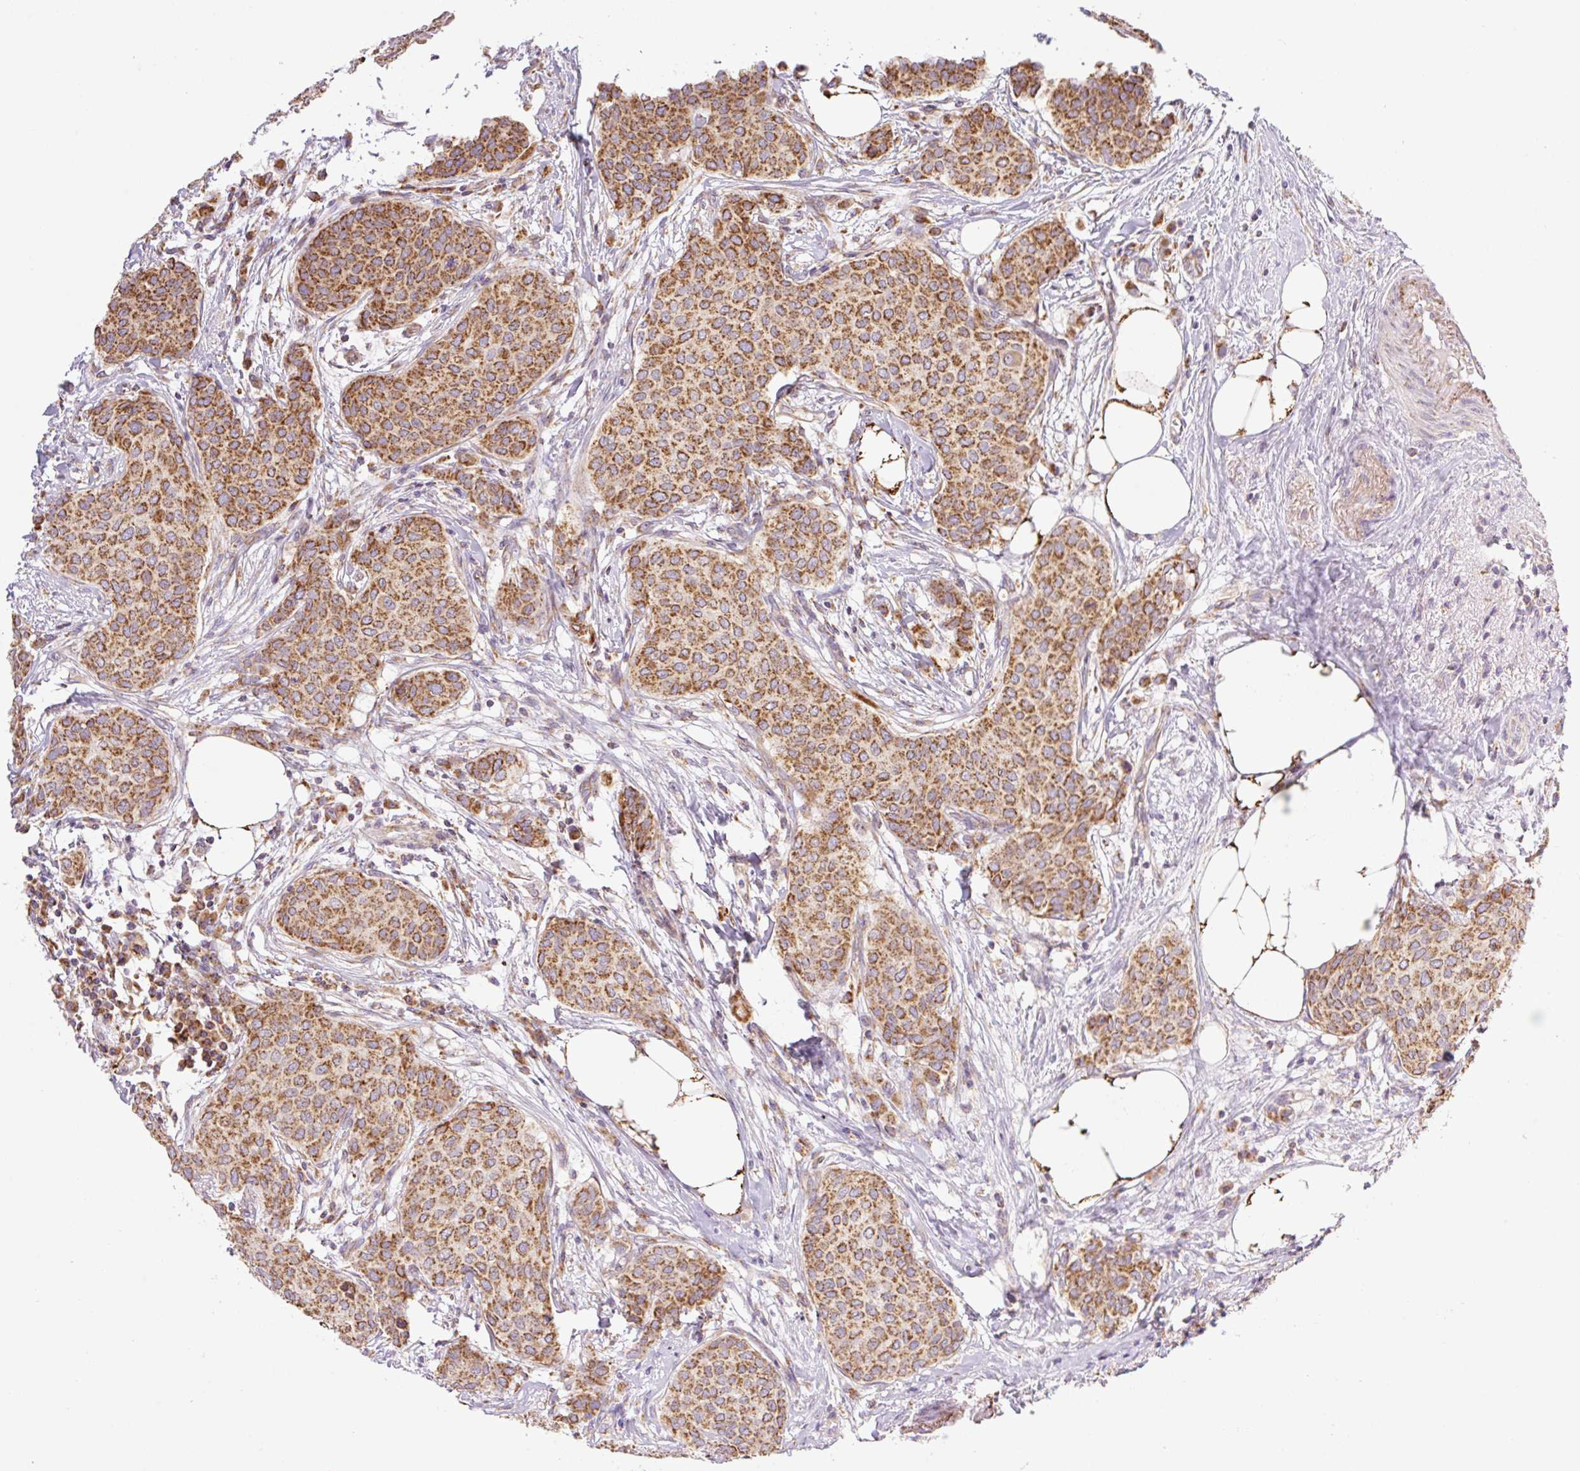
{"staining": {"intensity": "strong", "quantity": ">75%", "location": "cytoplasmic/membranous"}, "tissue": "breast cancer", "cell_type": "Tumor cells", "image_type": "cancer", "snomed": [{"axis": "morphology", "description": "Duct carcinoma"}, {"axis": "topography", "description": "Breast"}], "caption": "DAB (3,3'-diaminobenzidine) immunohistochemical staining of human breast infiltrating ductal carcinoma reveals strong cytoplasmic/membranous protein expression in approximately >75% of tumor cells.", "gene": "GOSR2", "patient": {"sex": "female", "age": 47}}